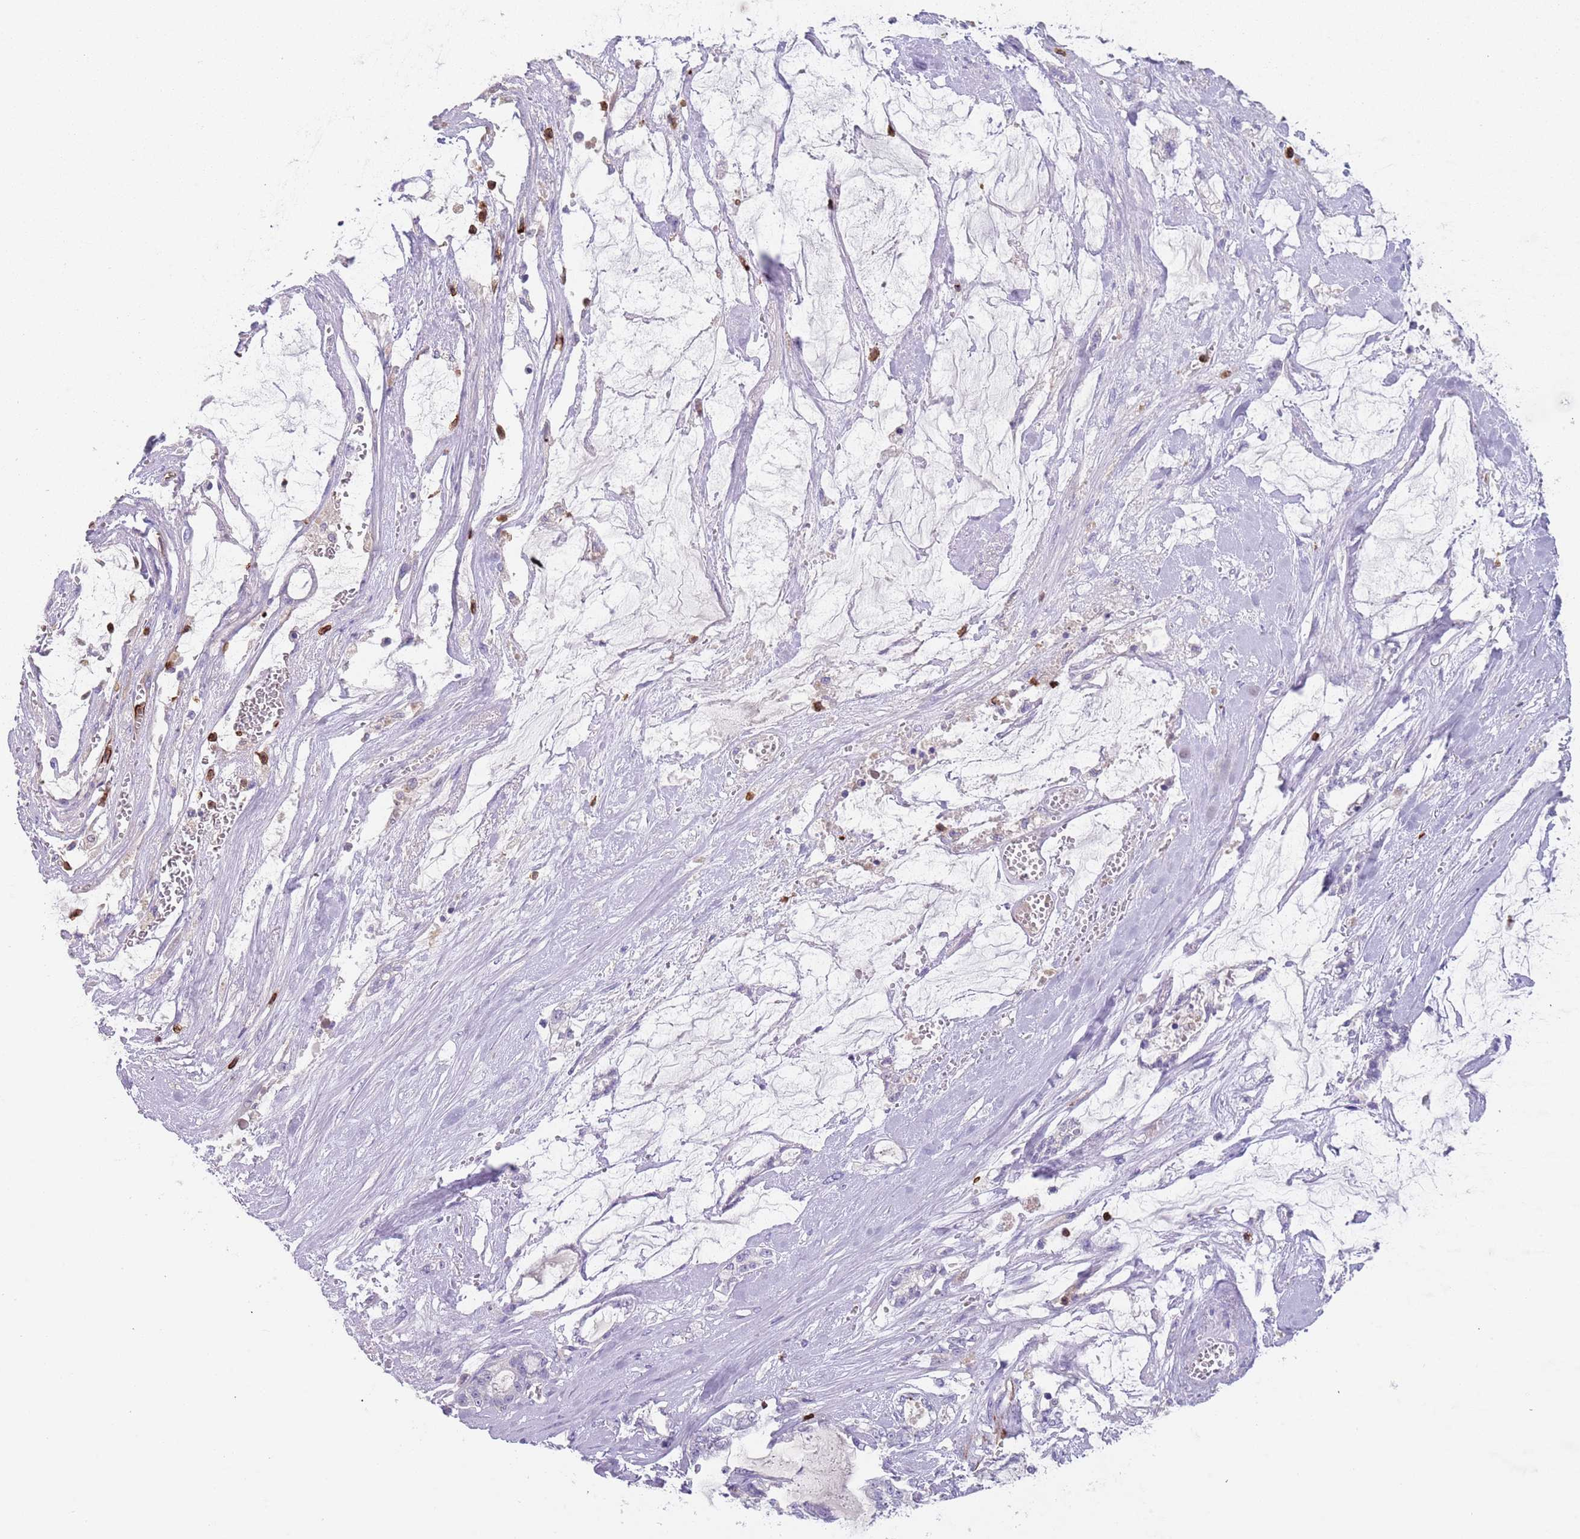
{"staining": {"intensity": "negative", "quantity": "none", "location": "none"}, "tissue": "pancreatic cancer", "cell_type": "Tumor cells", "image_type": "cancer", "snomed": [{"axis": "morphology", "description": "Adenocarcinoma, NOS"}, {"axis": "topography", "description": "Pancreas"}], "caption": "High magnification brightfield microscopy of pancreatic adenocarcinoma stained with DAB (brown) and counterstained with hematoxylin (blue): tumor cells show no significant expression.", "gene": "TMEM251", "patient": {"sex": "female", "age": 73}}